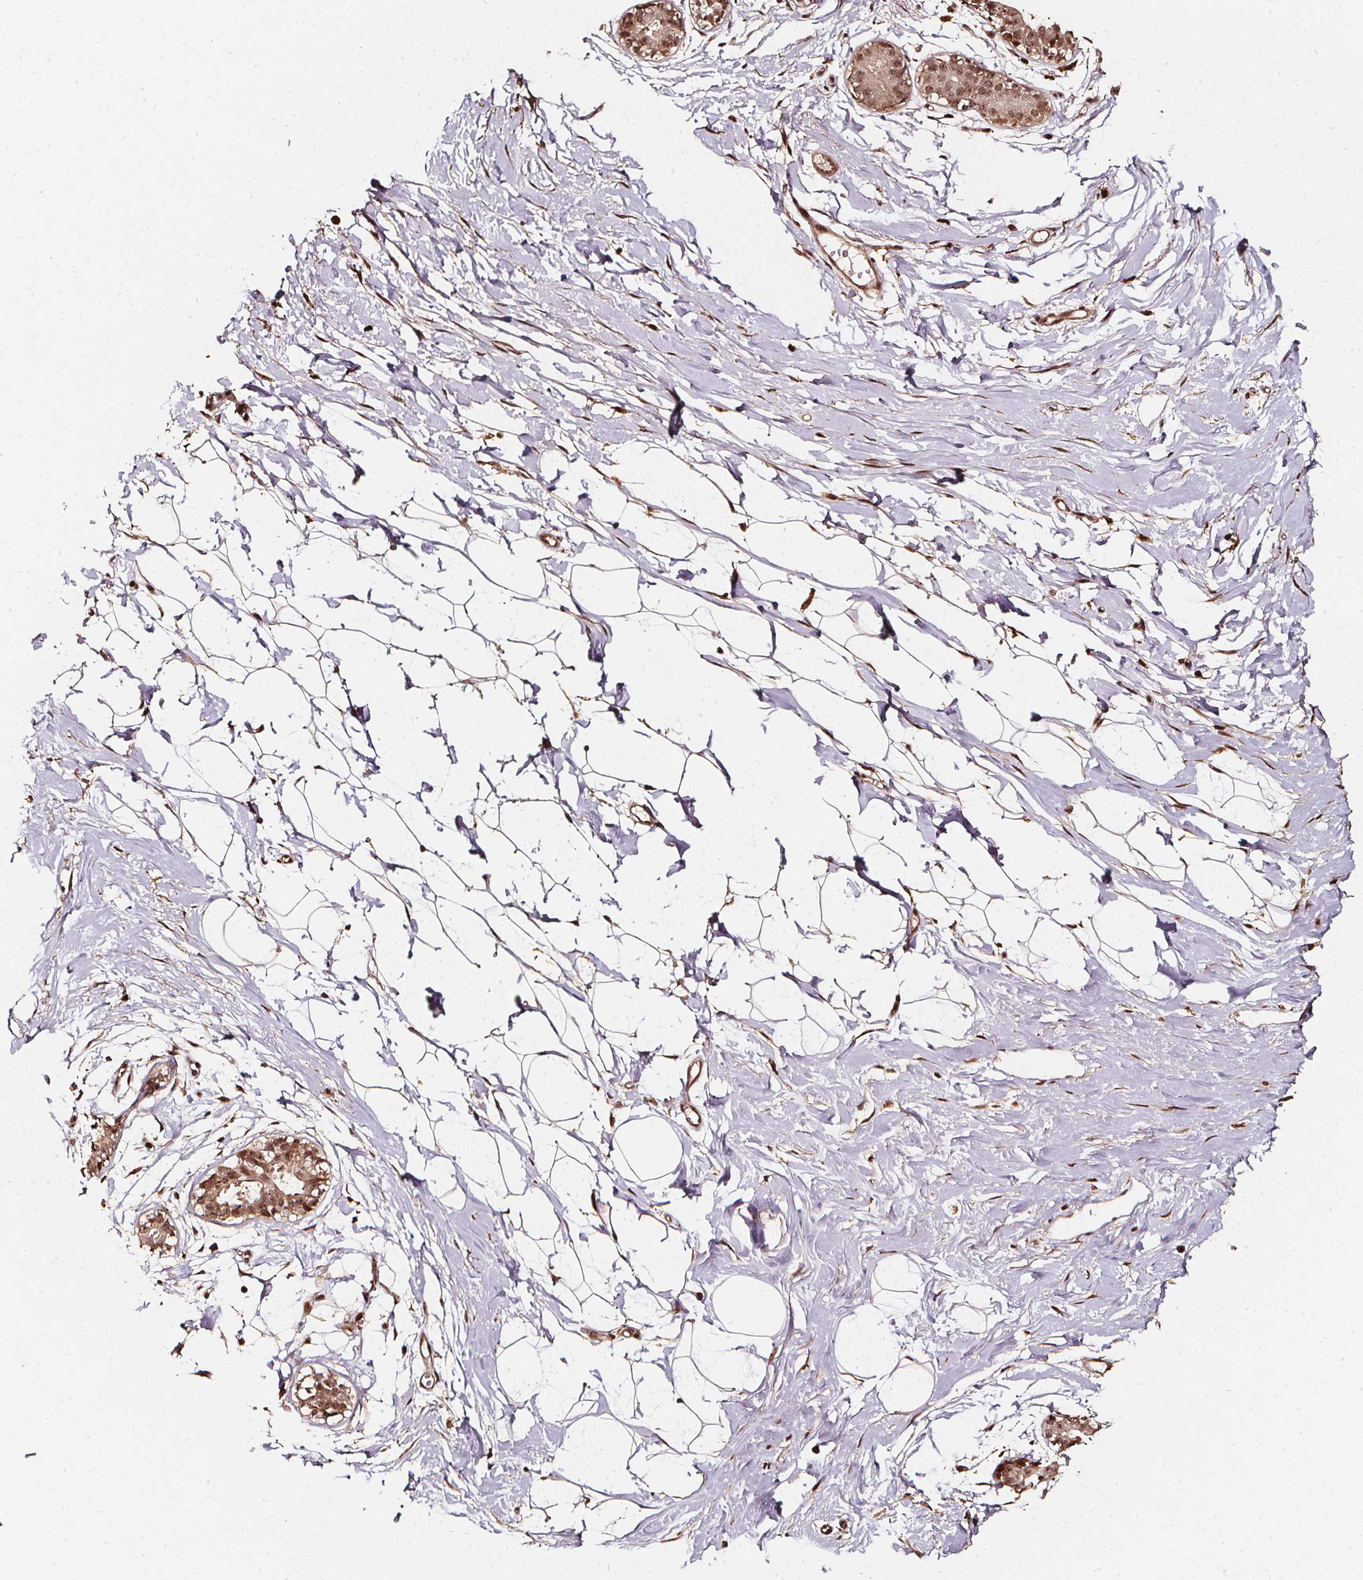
{"staining": {"intensity": "moderate", "quantity": "<25%", "location": "nuclear"}, "tissue": "breast", "cell_type": "Adipocytes", "image_type": "normal", "snomed": [{"axis": "morphology", "description": "Normal tissue, NOS"}, {"axis": "topography", "description": "Breast"}], "caption": "High-power microscopy captured an immunohistochemistry (IHC) photomicrograph of normal breast, revealing moderate nuclear positivity in about <25% of adipocytes.", "gene": "EXOSC9", "patient": {"sex": "female", "age": 49}}